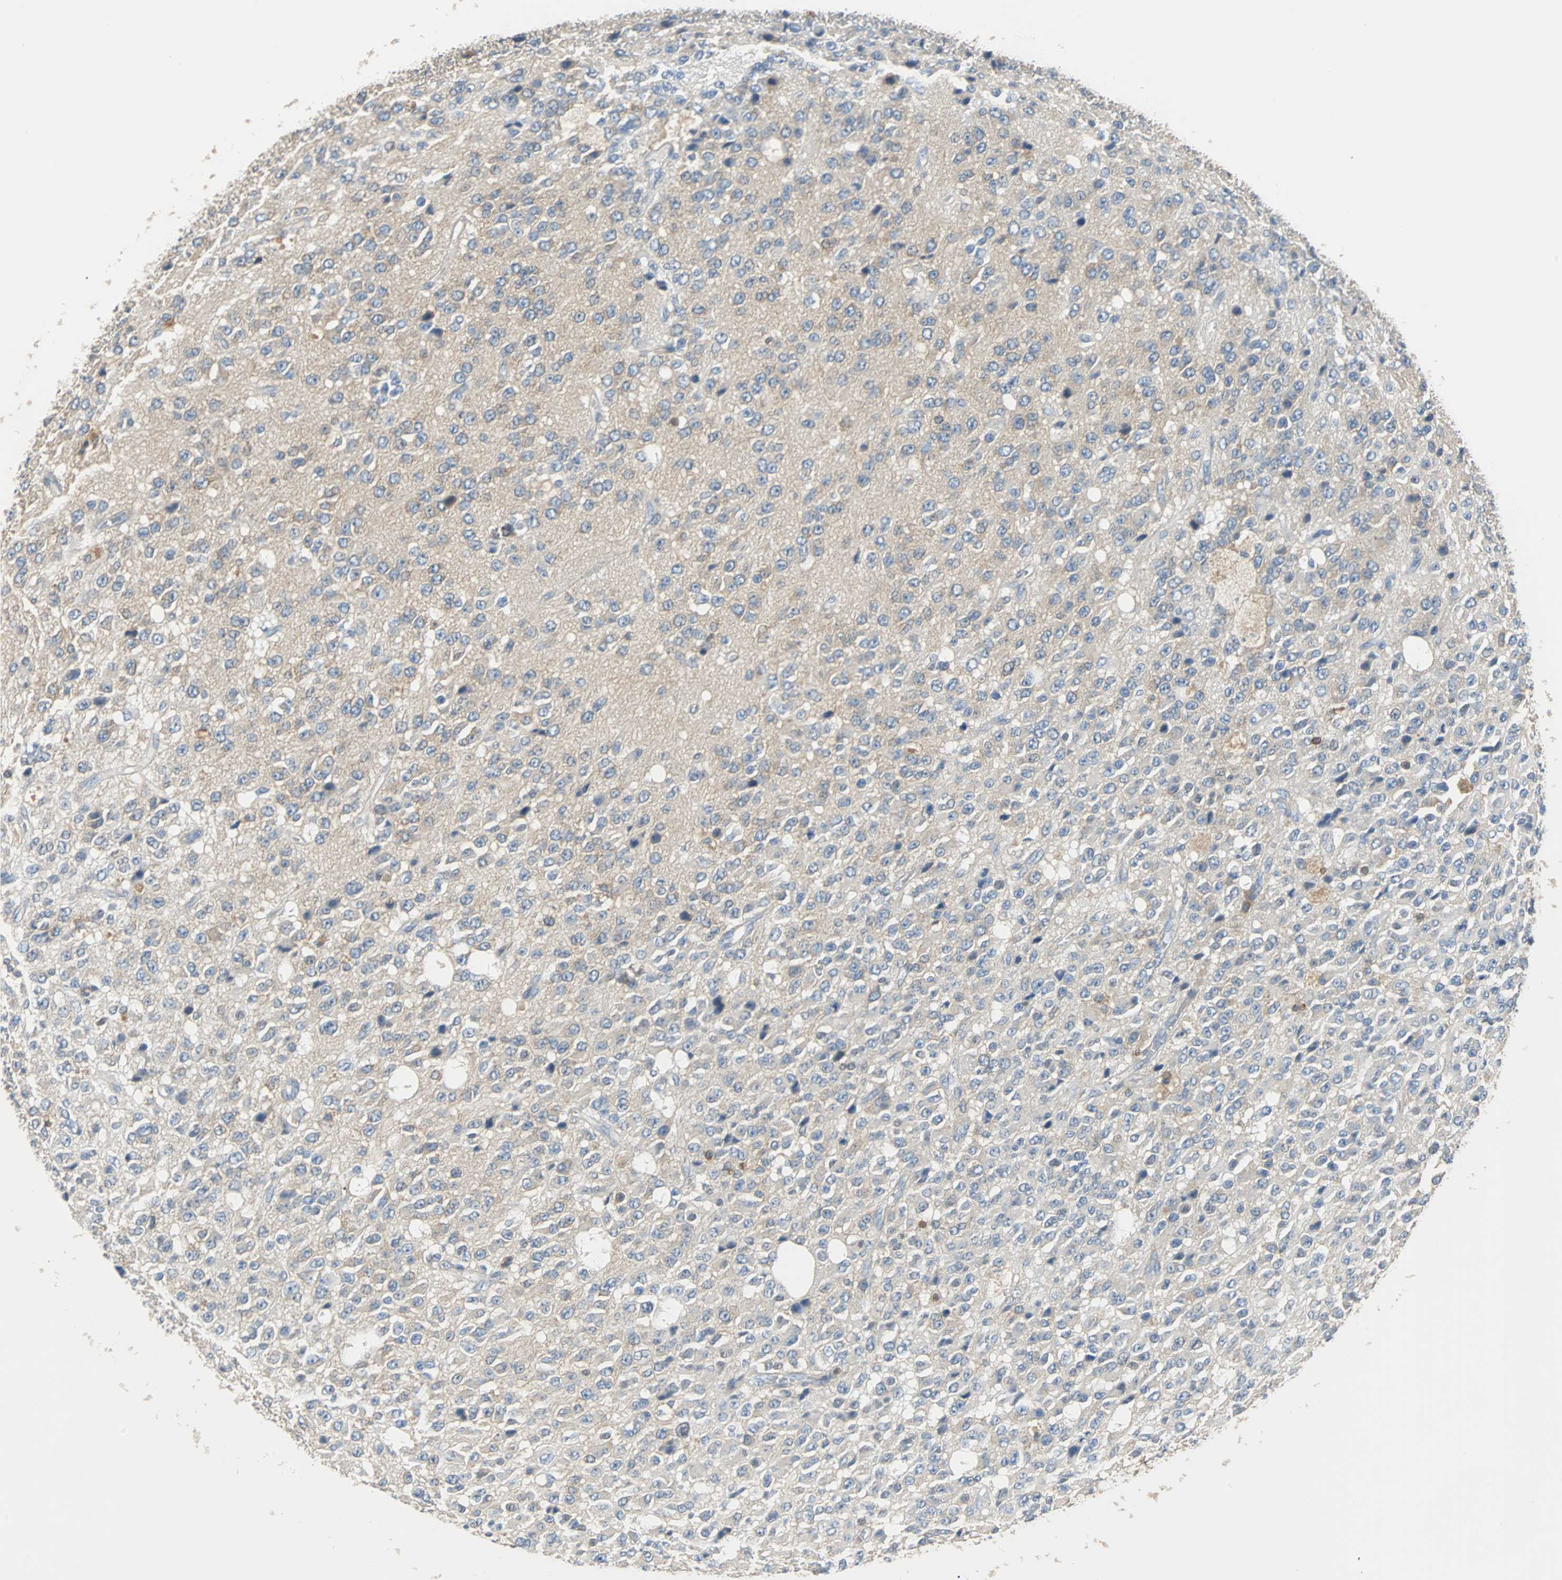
{"staining": {"intensity": "negative", "quantity": "none", "location": "none"}, "tissue": "glioma", "cell_type": "Tumor cells", "image_type": "cancer", "snomed": [{"axis": "morphology", "description": "Glioma, malignant, High grade"}, {"axis": "topography", "description": "pancreas cauda"}], "caption": "Photomicrograph shows no protein positivity in tumor cells of glioma tissue.", "gene": "TSC22D4", "patient": {"sex": "male", "age": 60}}